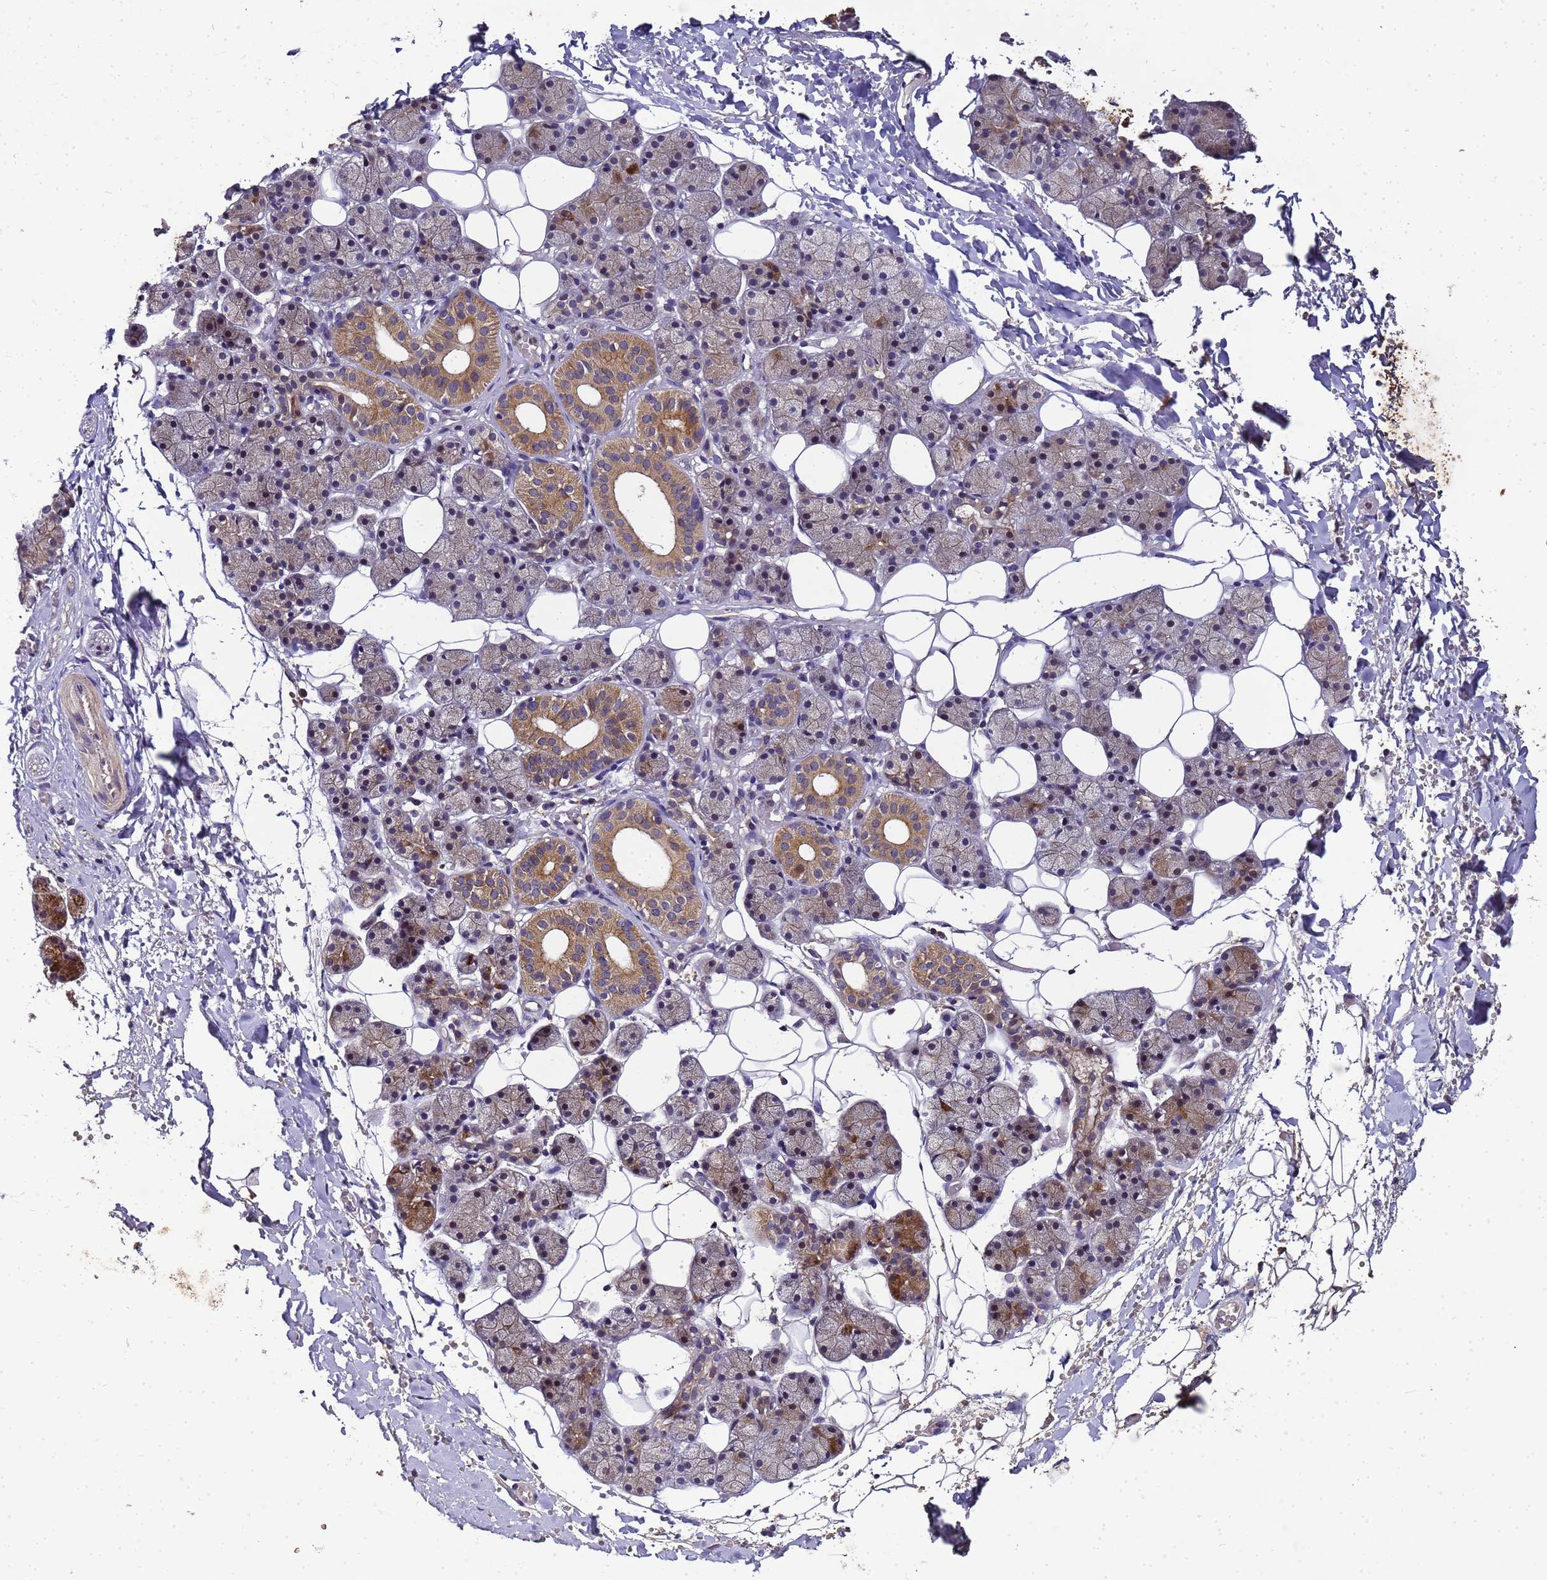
{"staining": {"intensity": "moderate", "quantity": "25%-75%", "location": "cytoplasmic/membranous,nuclear"}, "tissue": "salivary gland", "cell_type": "Glandular cells", "image_type": "normal", "snomed": [{"axis": "morphology", "description": "Normal tissue, NOS"}, {"axis": "topography", "description": "Salivary gland"}], "caption": "Immunohistochemical staining of benign human salivary gland exhibits moderate cytoplasmic/membranous,nuclear protein positivity in approximately 25%-75% of glandular cells. Nuclei are stained in blue.", "gene": "LGI4", "patient": {"sex": "female", "age": 33}}